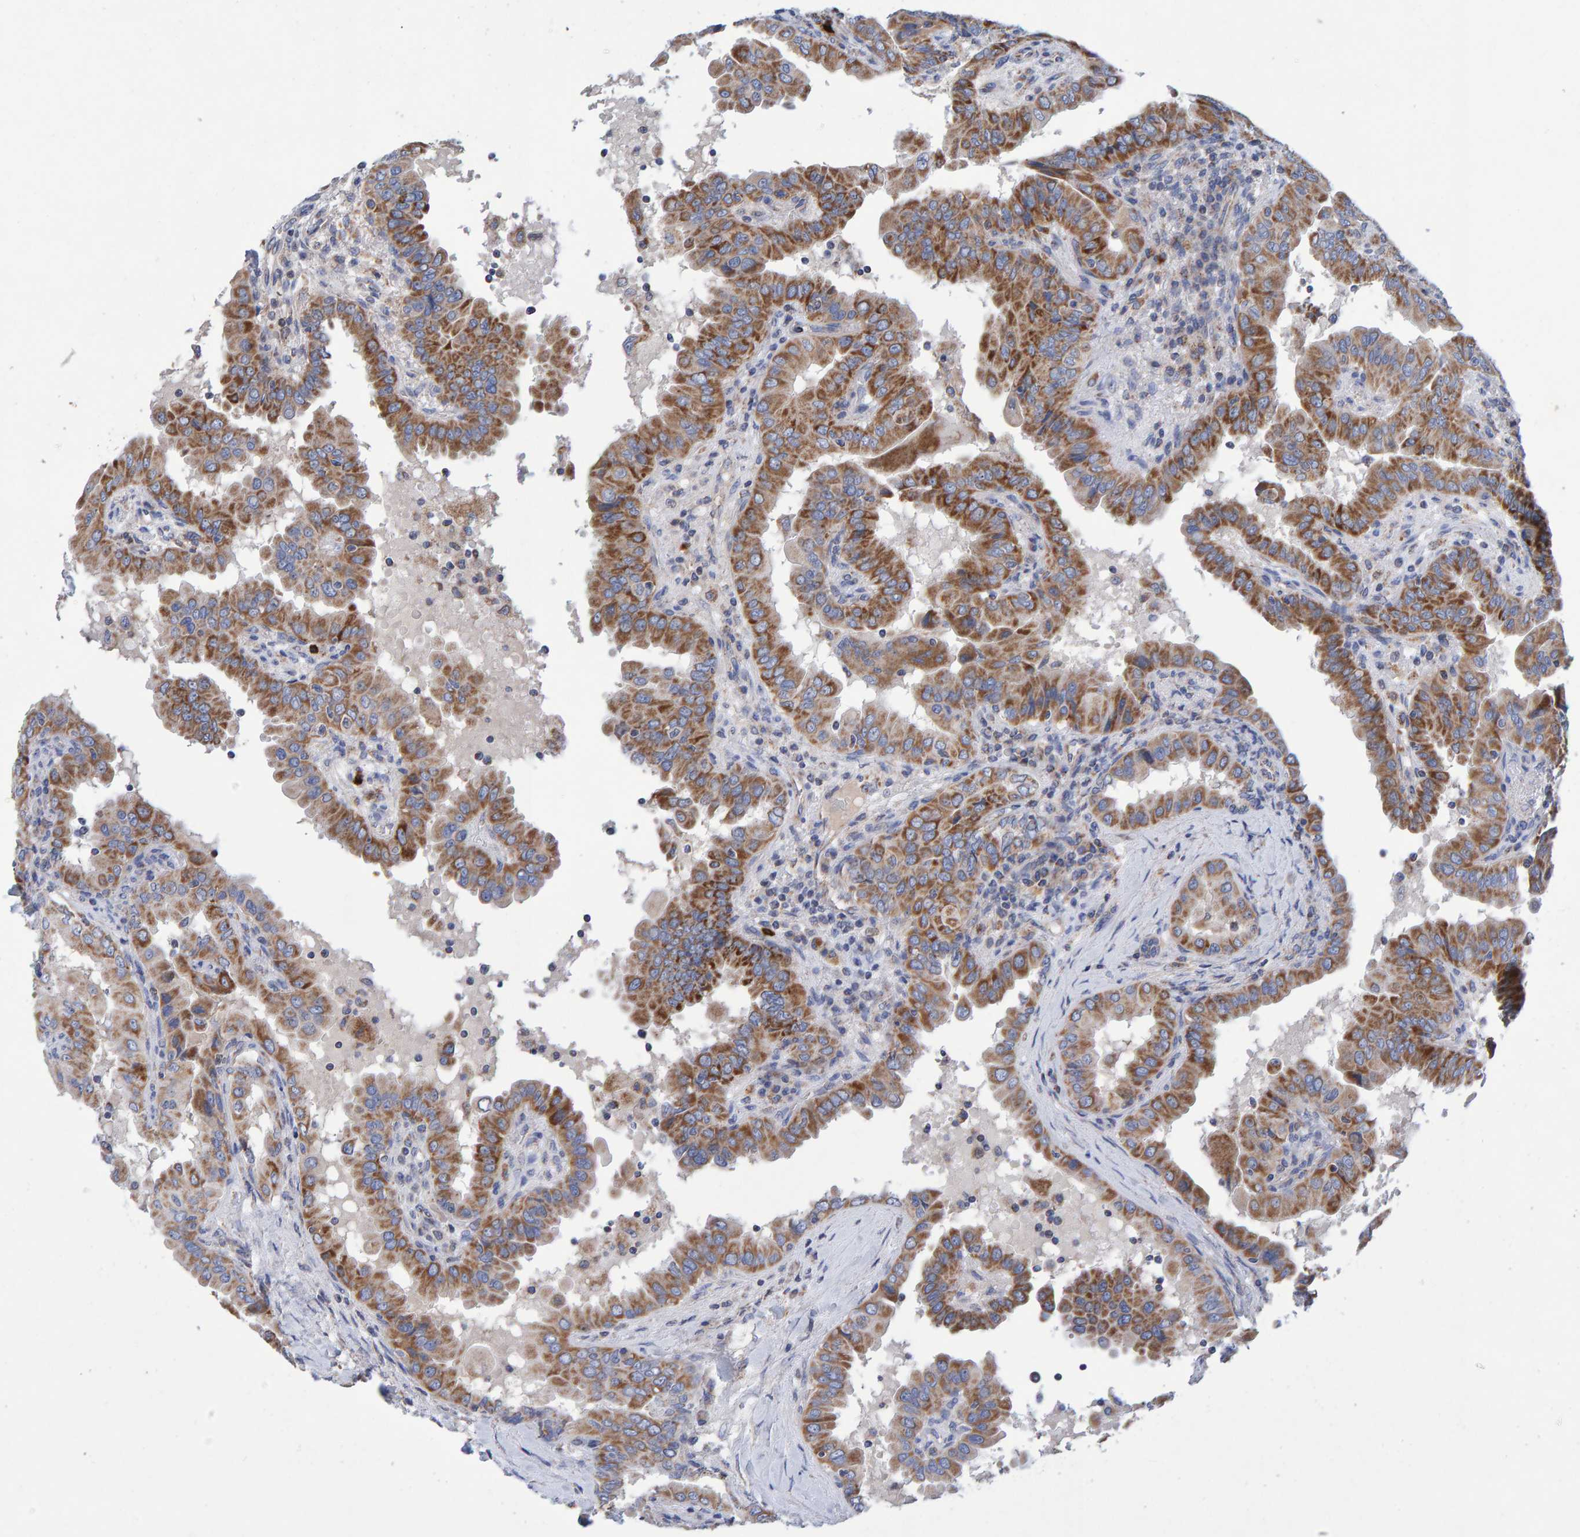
{"staining": {"intensity": "moderate", "quantity": ">75%", "location": "cytoplasmic/membranous"}, "tissue": "thyroid cancer", "cell_type": "Tumor cells", "image_type": "cancer", "snomed": [{"axis": "morphology", "description": "Papillary adenocarcinoma, NOS"}, {"axis": "topography", "description": "Thyroid gland"}], "caption": "The photomicrograph shows immunohistochemical staining of papillary adenocarcinoma (thyroid). There is moderate cytoplasmic/membranous staining is seen in approximately >75% of tumor cells. Nuclei are stained in blue.", "gene": "EFR3A", "patient": {"sex": "male", "age": 33}}